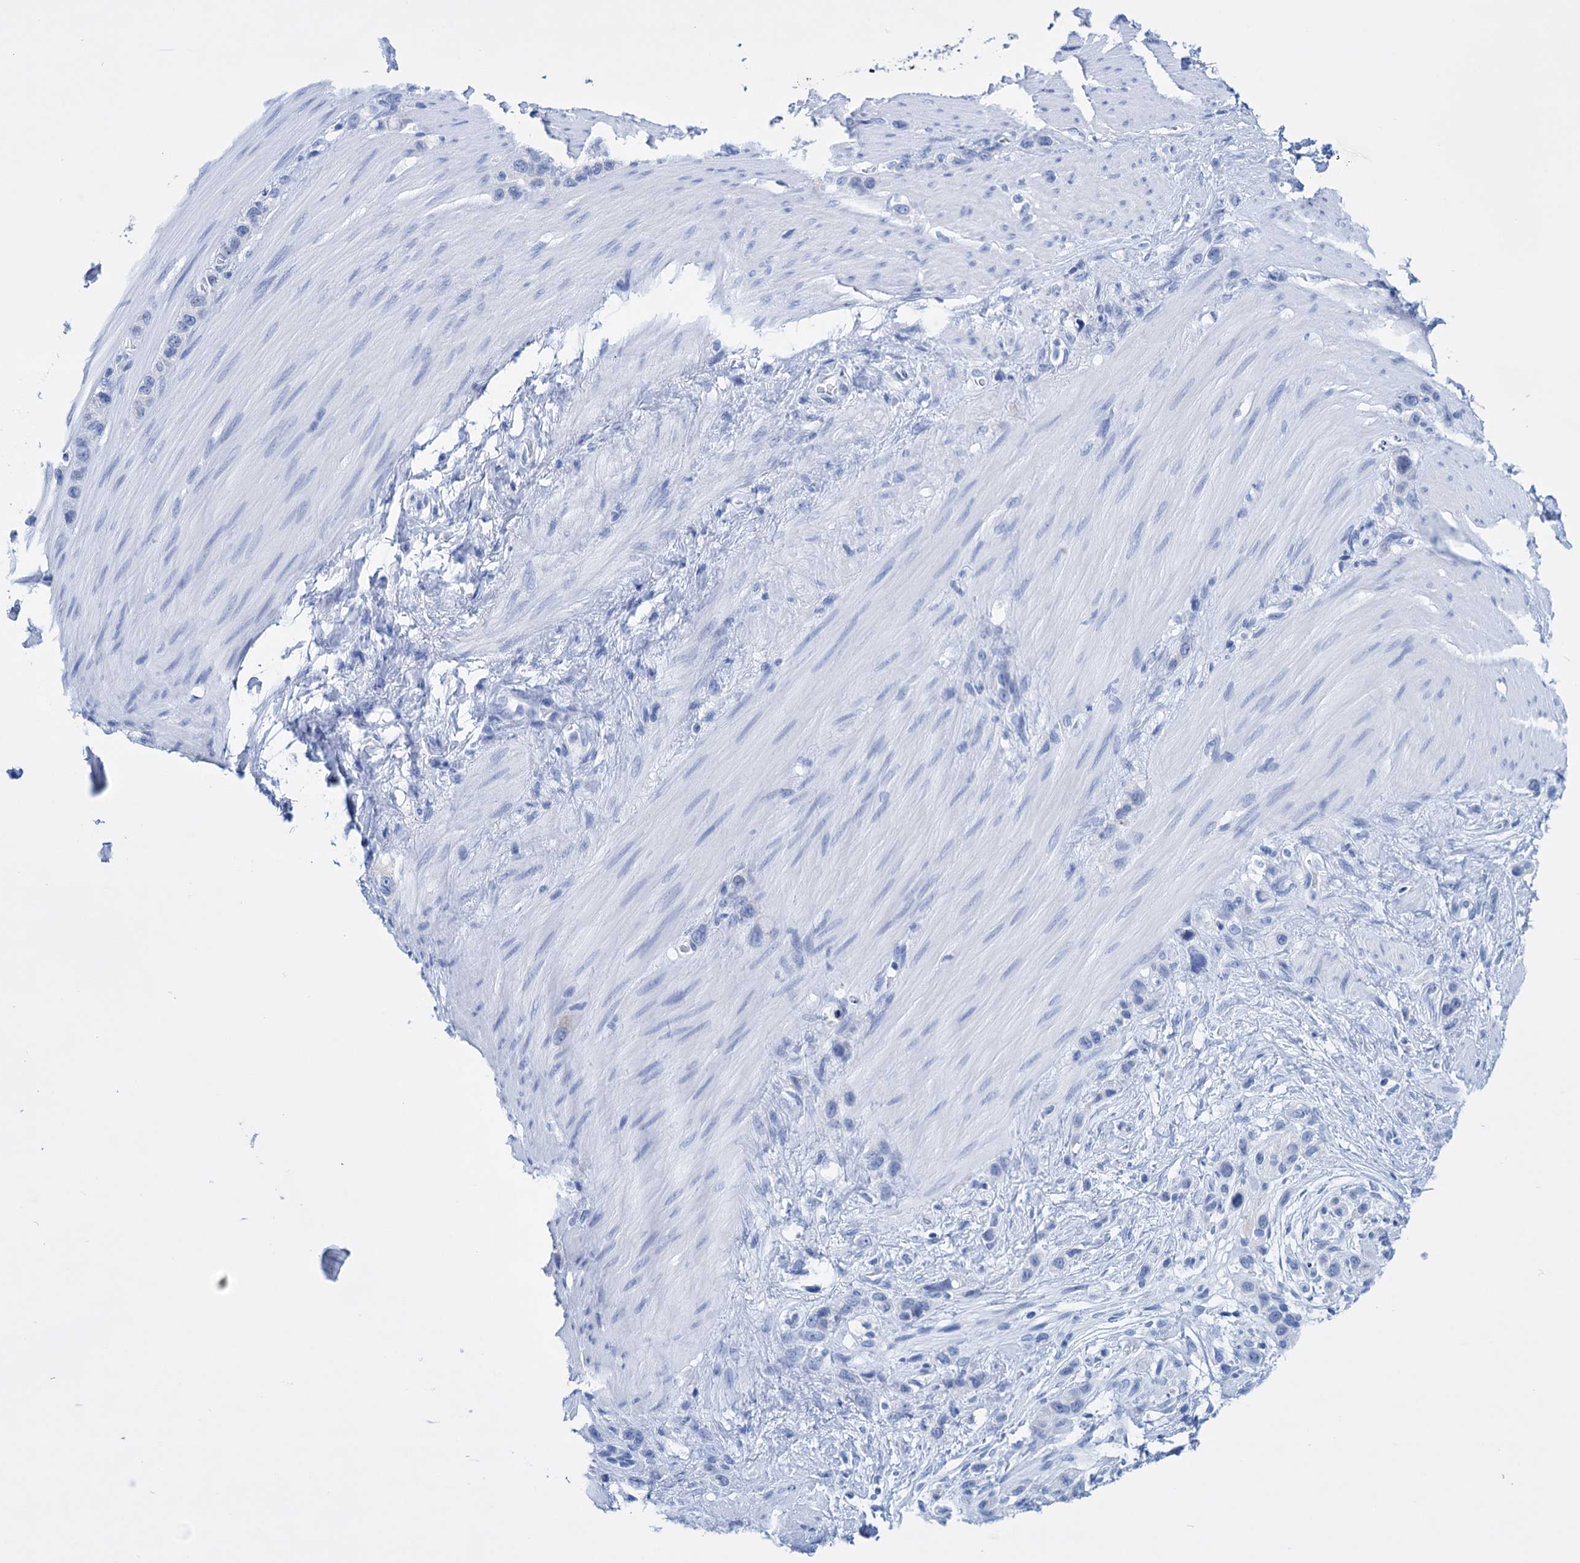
{"staining": {"intensity": "negative", "quantity": "none", "location": "none"}, "tissue": "stomach cancer", "cell_type": "Tumor cells", "image_type": "cancer", "snomed": [{"axis": "morphology", "description": "Adenocarcinoma, NOS"}, {"axis": "morphology", "description": "Adenocarcinoma, High grade"}, {"axis": "topography", "description": "Stomach, upper"}, {"axis": "topography", "description": "Stomach, lower"}], "caption": "The IHC image has no significant positivity in tumor cells of stomach adenocarcinoma tissue.", "gene": "FBXW12", "patient": {"sex": "female", "age": 65}}